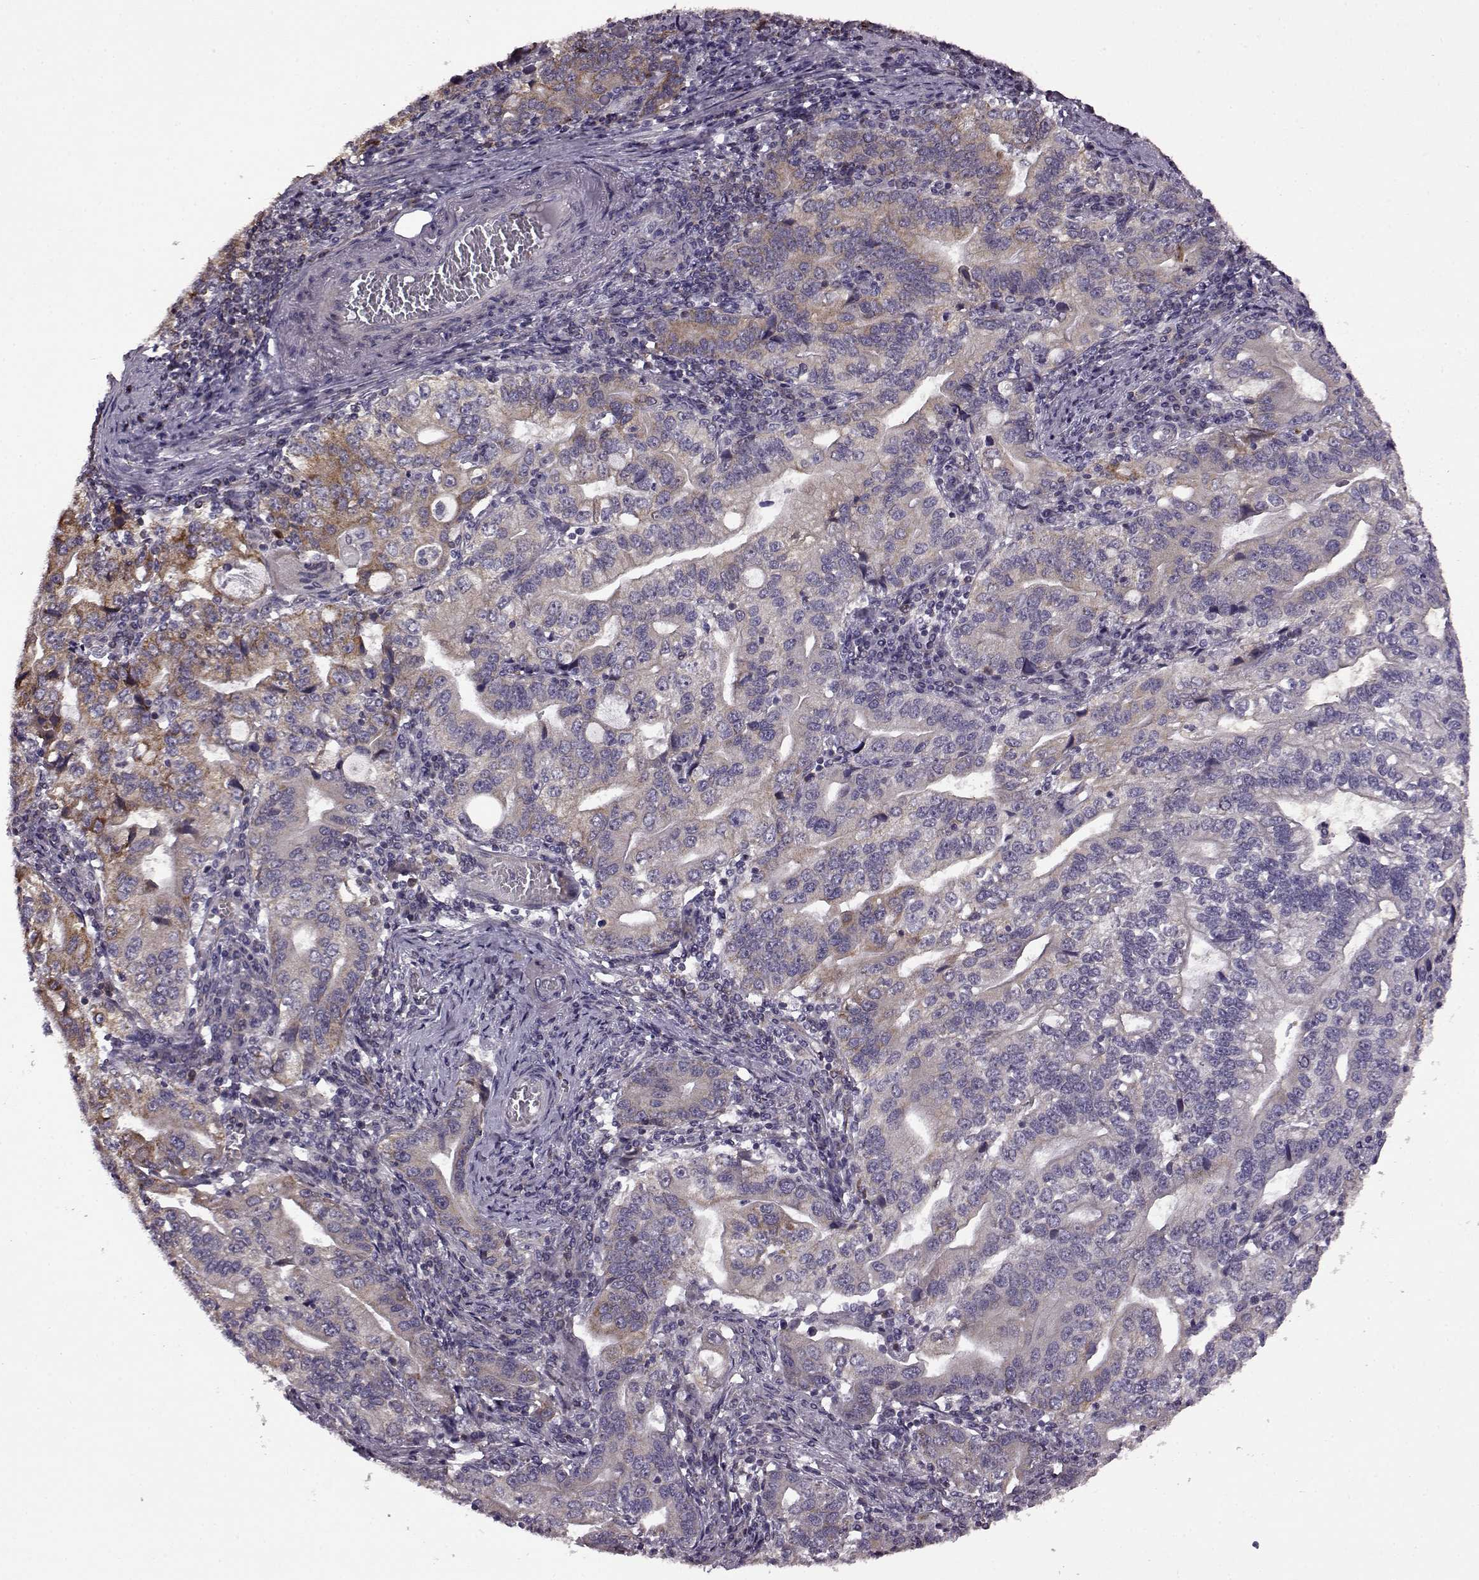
{"staining": {"intensity": "moderate", "quantity": "25%-75%", "location": "cytoplasmic/membranous"}, "tissue": "stomach cancer", "cell_type": "Tumor cells", "image_type": "cancer", "snomed": [{"axis": "morphology", "description": "Adenocarcinoma, NOS"}, {"axis": "topography", "description": "Stomach, lower"}], "caption": "A brown stain labels moderate cytoplasmic/membranous positivity of a protein in human adenocarcinoma (stomach) tumor cells.", "gene": "MTSS1", "patient": {"sex": "female", "age": 72}}